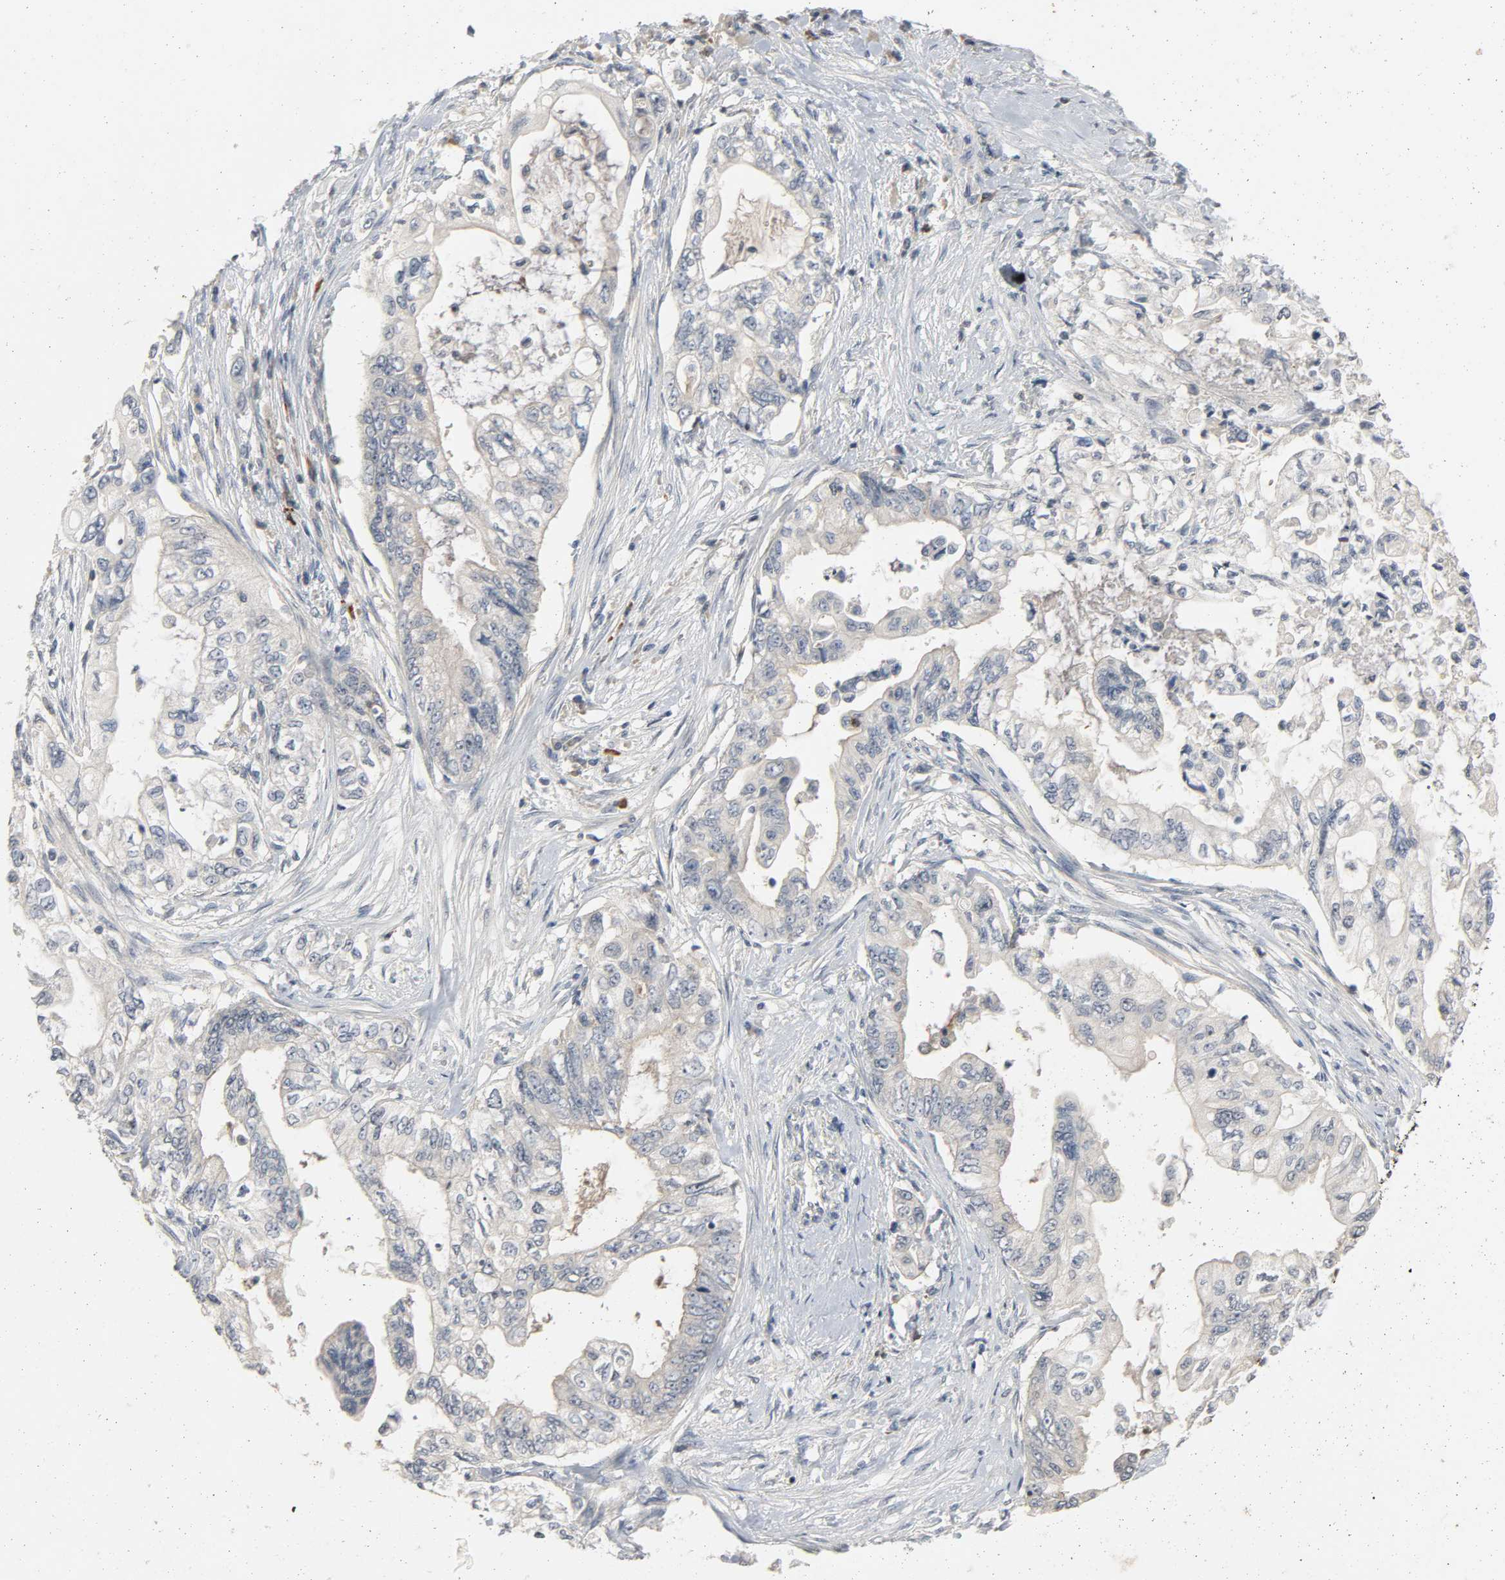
{"staining": {"intensity": "negative", "quantity": "none", "location": "none"}, "tissue": "pancreatic cancer", "cell_type": "Tumor cells", "image_type": "cancer", "snomed": [{"axis": "morphology", "description": "Normal tissue, NOS"}, {"axis": "topography", "description": "Pancreas"}], "caption": "Human pancreatic cancer stained for a protein using immunohistochemistry shows no positivity in tumor cells.", "gene": "CD4", "patient": {"sex": "male", "age": 42}}